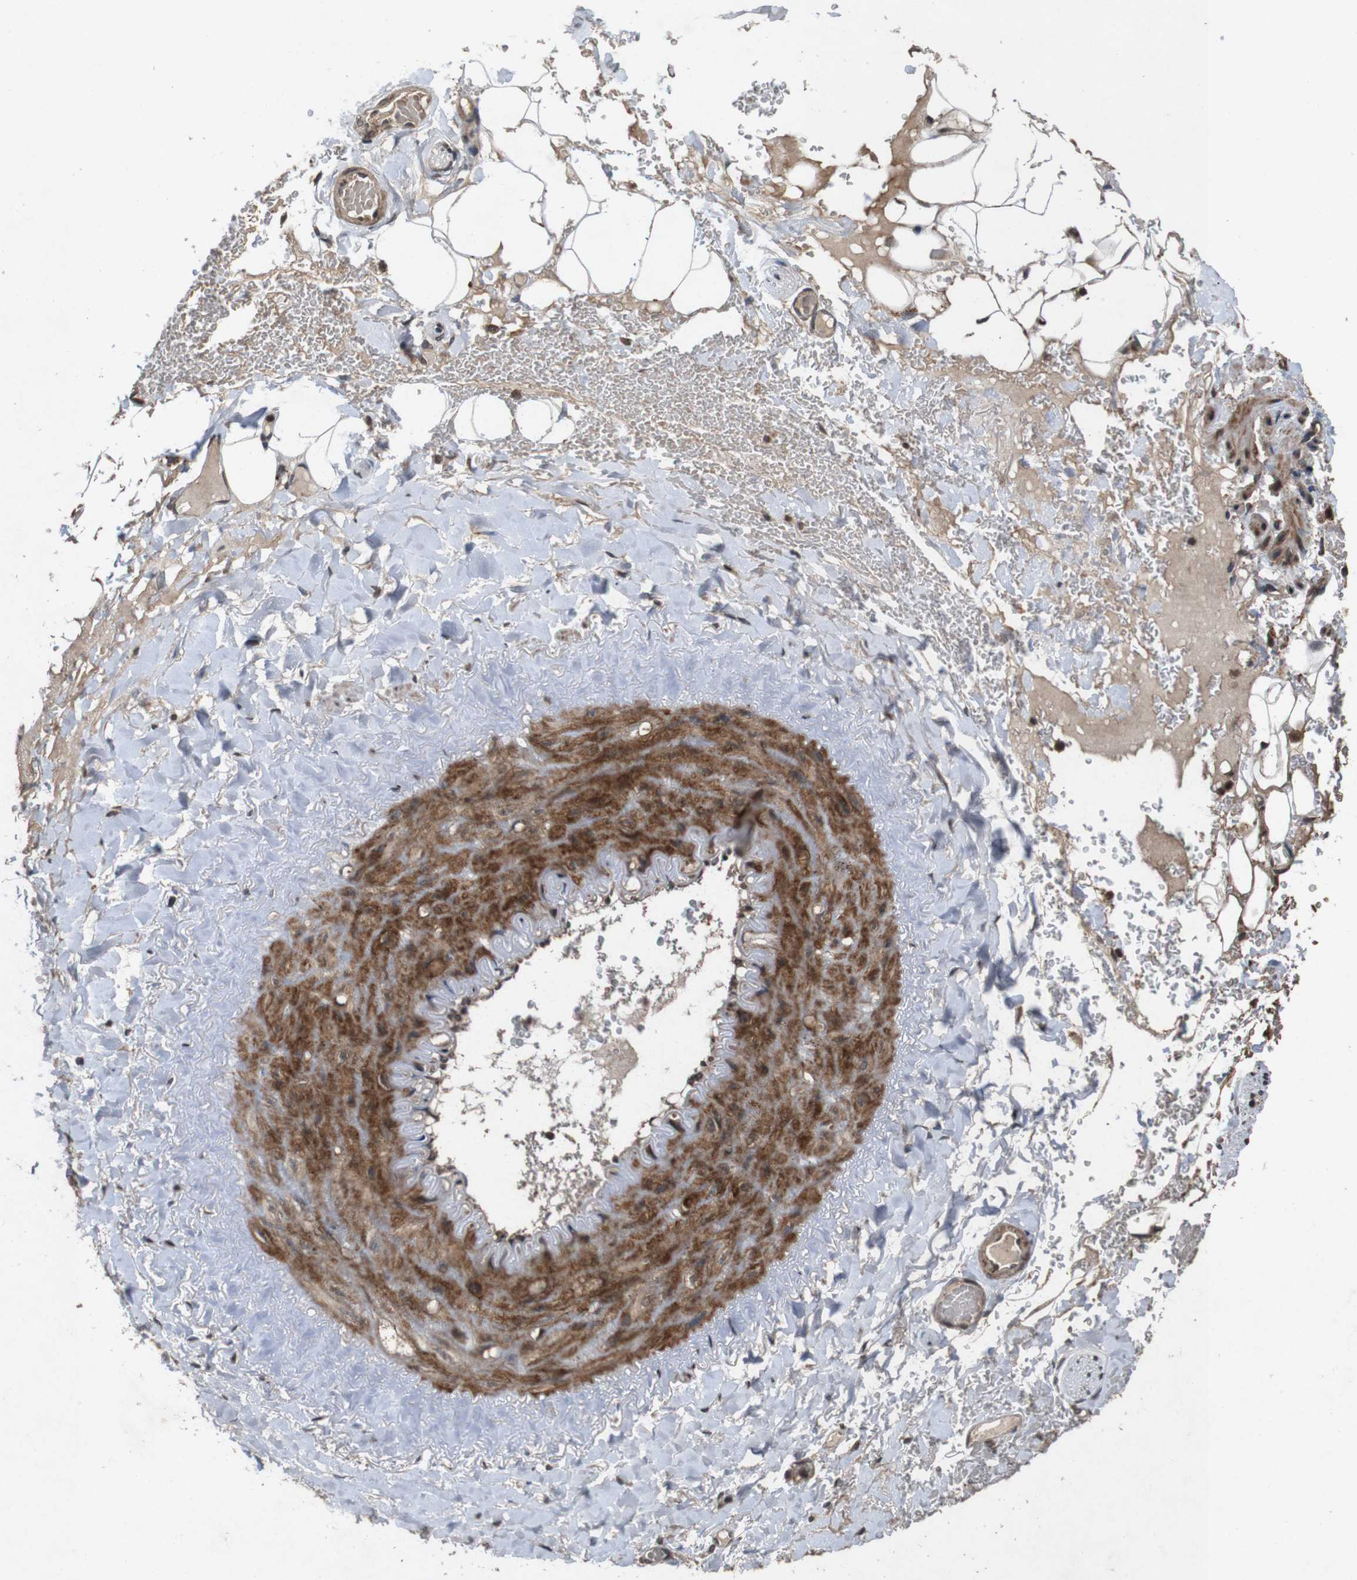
{"staining": {"intensity": "moderate", "quantity": "25%-75%", "location": "cytoplasmic/membranous,nuclear"}, "tissue": "adipose tissue", "cell_type": "Adipocytes", "image_type": "normal", "snomed": [{"axis": "morphology", "description": "Normal tissue, NOS"}, {"axis": "topography", "description": "Peripheral nerve tissue"}], "caption": "IHC micrograph of unremarkable adipose tissue stained for a protein (brown), which demonstrates medium levels of moderate cytoplasmic/membranous,nuclear positivity in about 25%-75% of adipocytes.", "gene": "SORL1", "patient": {"sex": "male", "age": 70}}